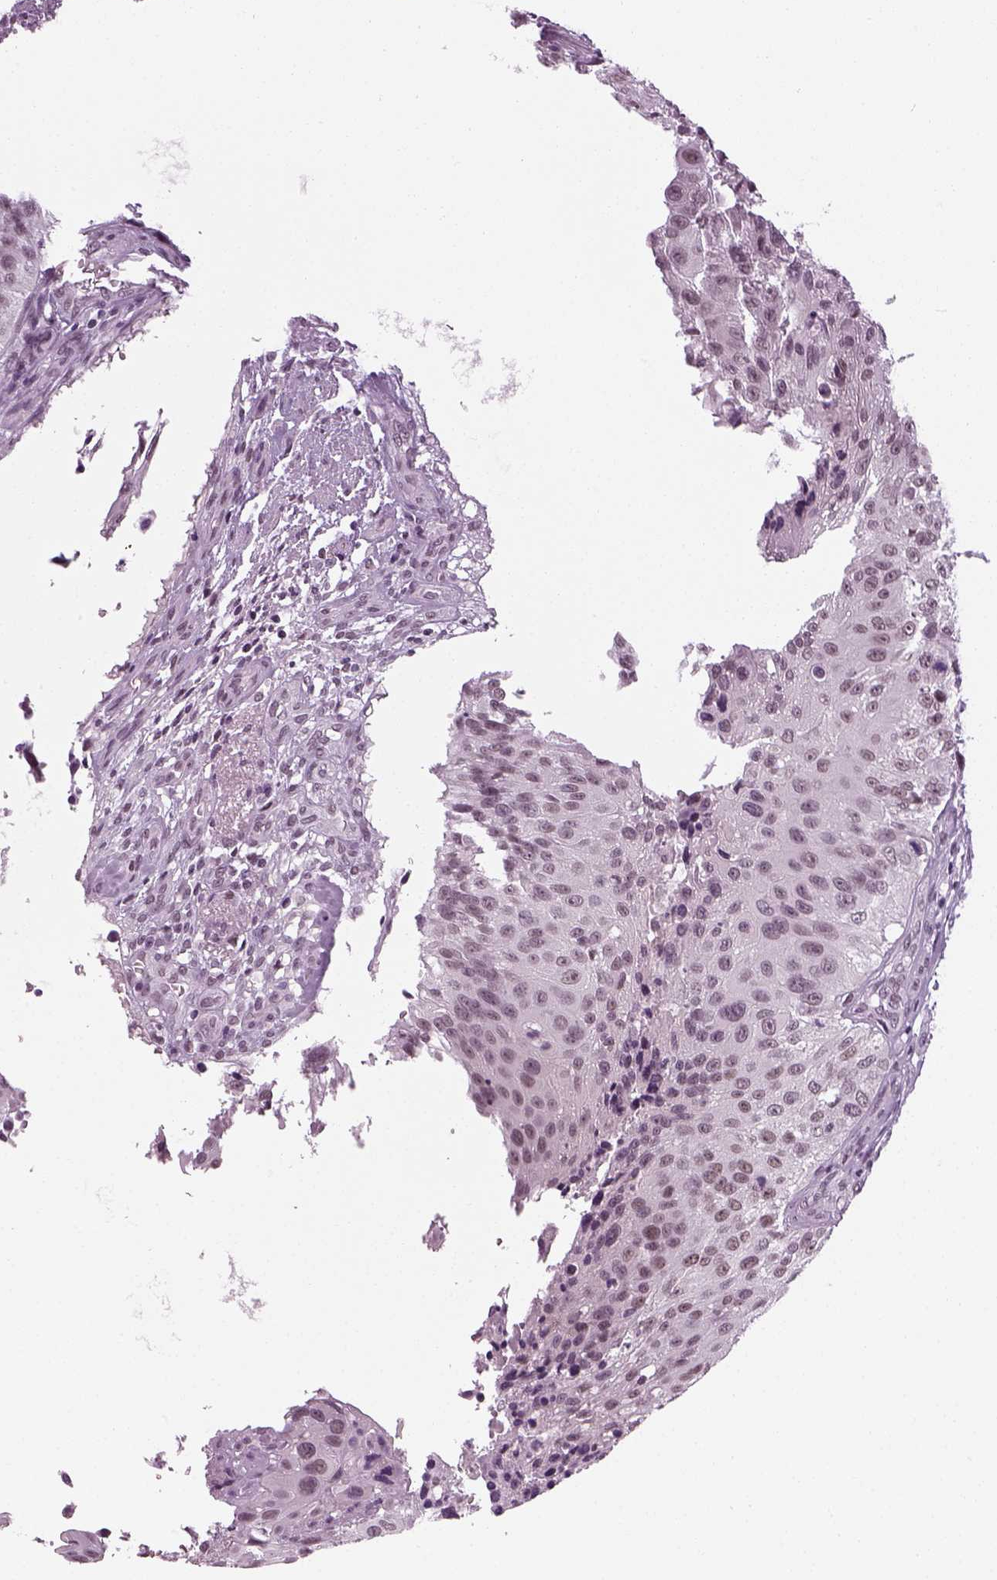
{"staining": {"intensity": "negative", "quantity": "none", "location": "none"}, "tissue": "urothelial cancer", "cell_type": "Tumor cells", "image_type": "cancer", "snomed": [{"axis": "morphology", "description": "Urothelial carcinoma, NOS"}, {"axis": "topography", "description": "Urinary bladder"}], "caption": "Tumor cells are negative for brown protein staining in urothelial cancer.", "gene": "KCNG2", "patient": {"sex": "male", "age": 55}}